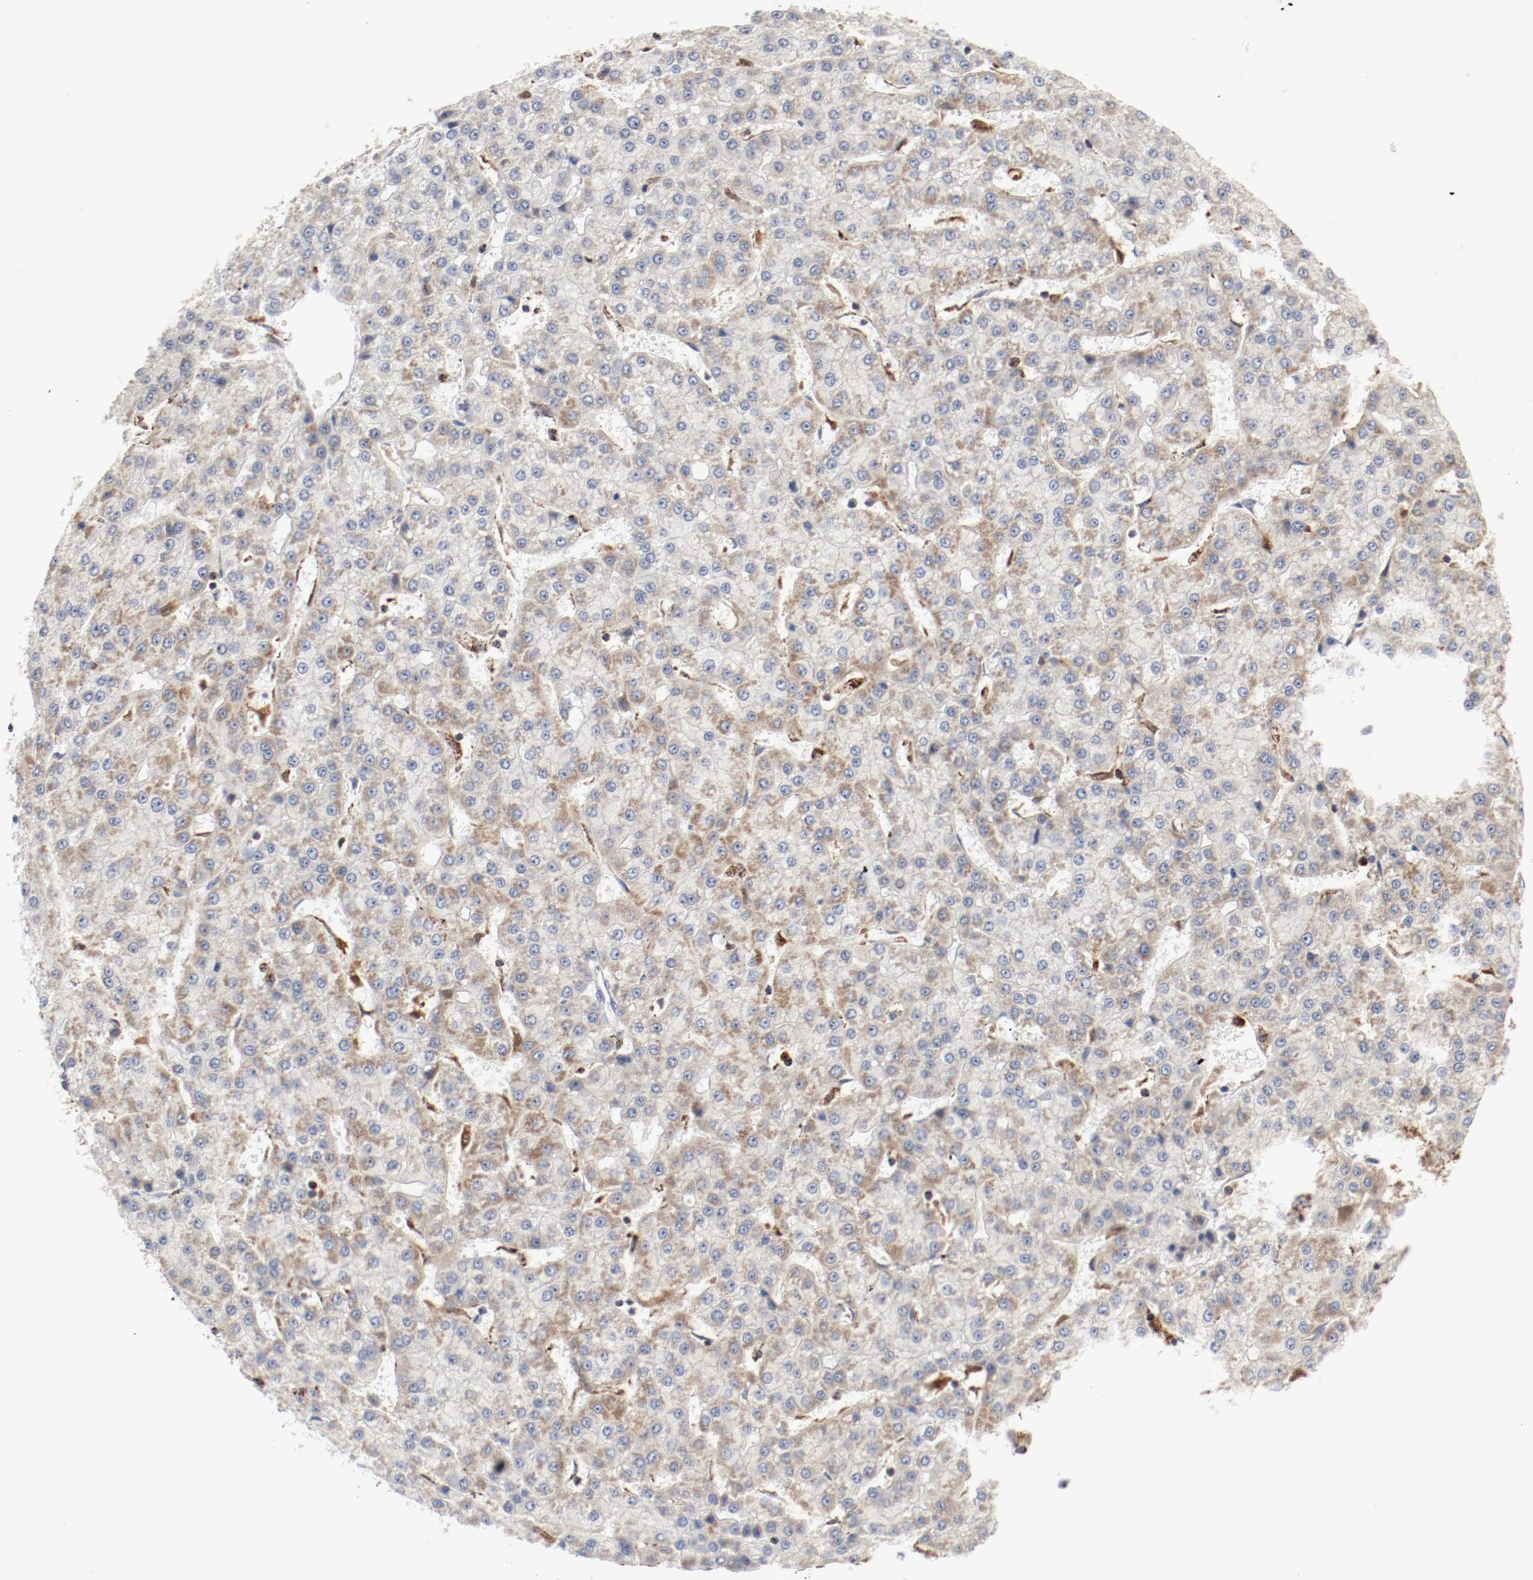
{"staining": {"intensity": "weak", "quantity": "25%-75%", "location": "cytoplasmic/membranous"}, "tissue": "liver cancer", "cell_type": "Tumor cells", "image_type": "cancer", "snomed": [{"axis": "morphology", "description": "Carcinoma, Hepatocellular, NOS"}, {"axis": "topography", "description": "Liver"}], "caption": "This photomicrograph demonstrates immunohistochemistry staining of liver hepatocellular carcinoma, with low weak cytoplasmic/membranous positivity in approximately 25%-75% of tumor cells.", "gene": "SETD3", "patient": {"sex": "male", "age": 47}}